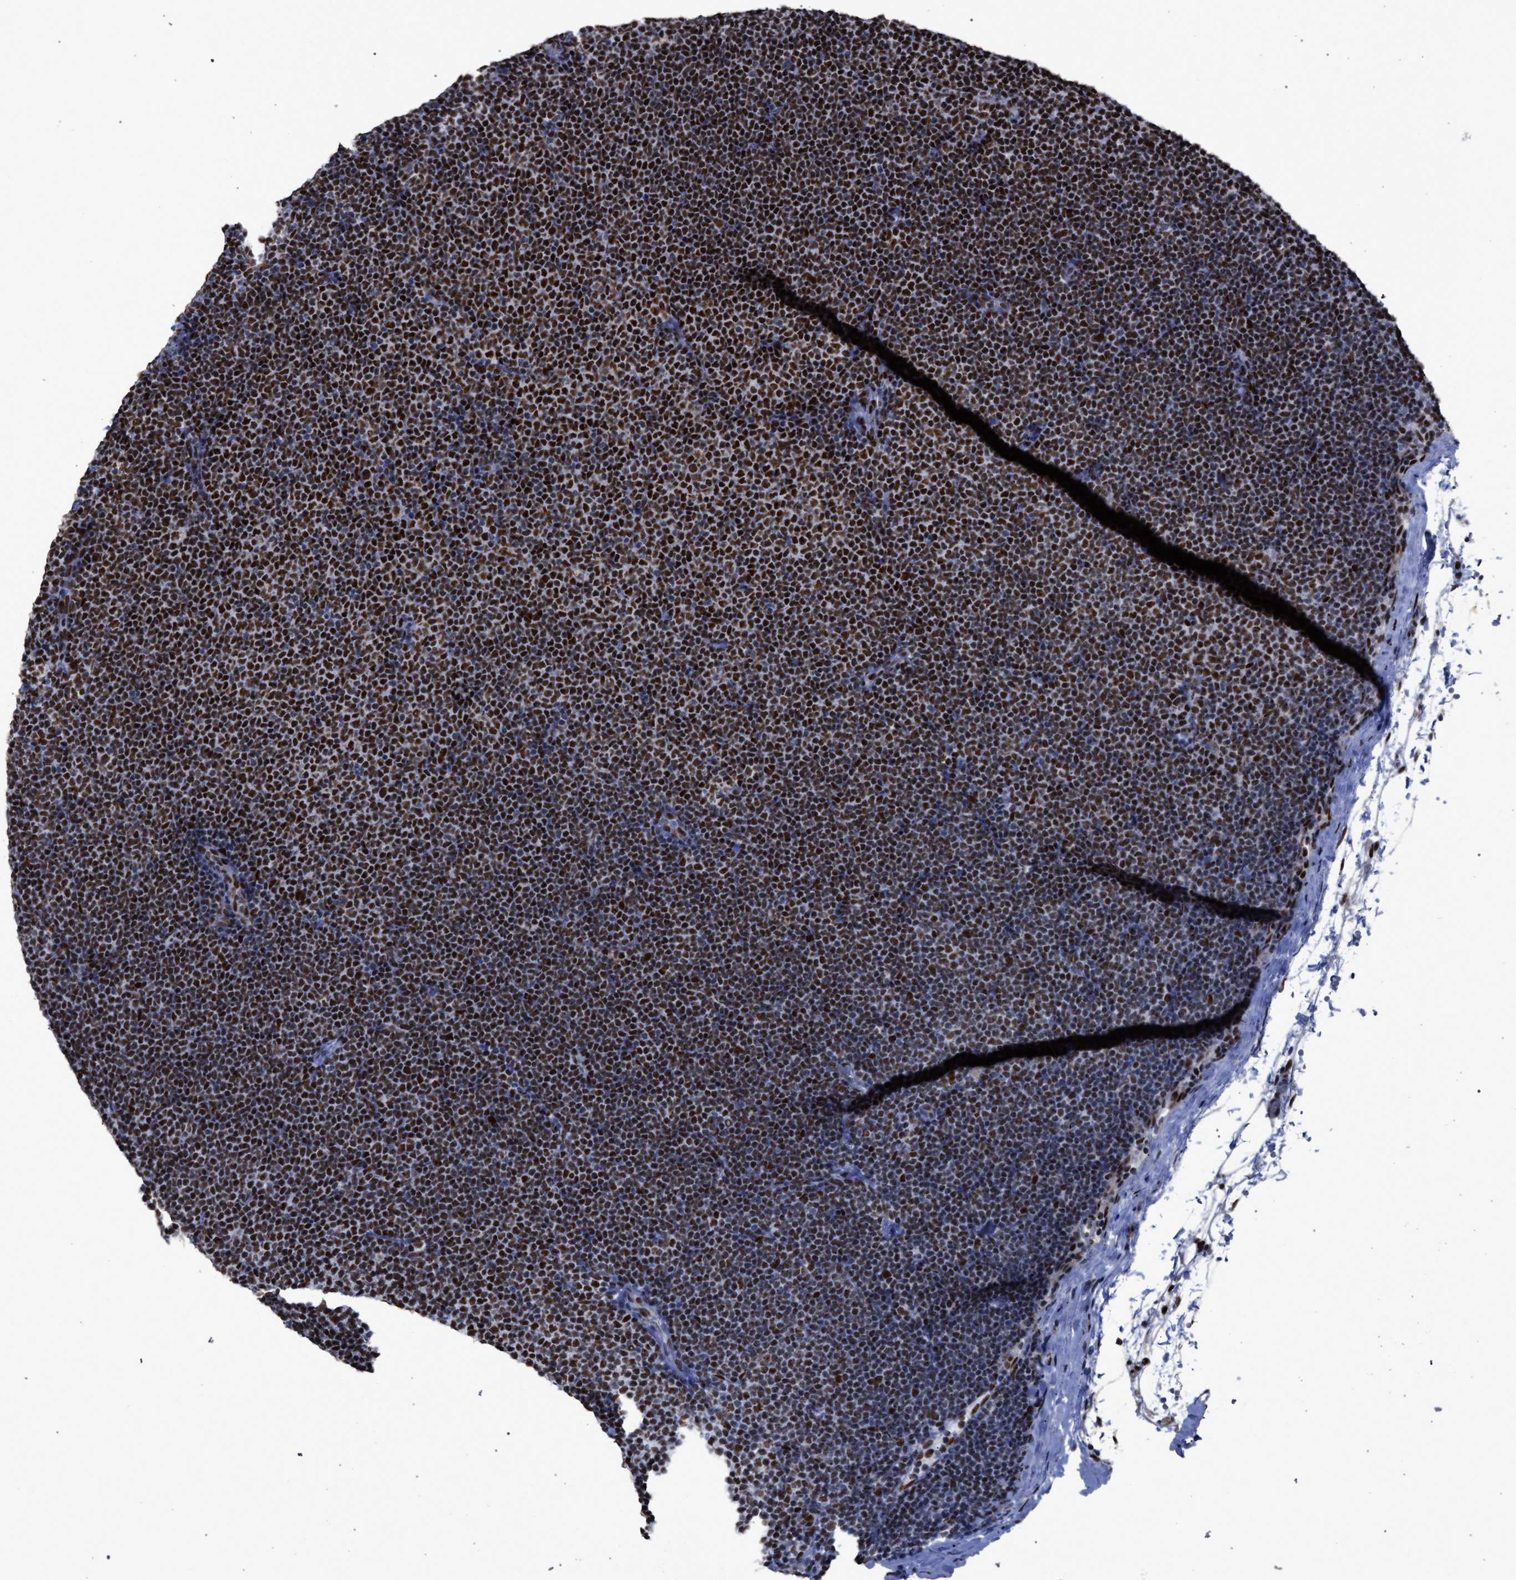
{"staining": {"intensity": "moderate", "quantity": ">75%", "location": "nuclear"}, "tissue": "lymphoma", "cell_type": "Tumor cells", "image_type": "cancer", "snomed": [{"axis": "morphology", "description": "Malignant lymphoma, non-Hodgkin's type, Low grade"}, {"axis": "topography", "description": "Lymph node"}], "caption": "Tumor cells exhibit medium levels of moderate nuclear expression in approximately >75% of cells in human lymphoma.", "gene": "TP53BP1", "patient": {"sex": "female", "age": 53}}